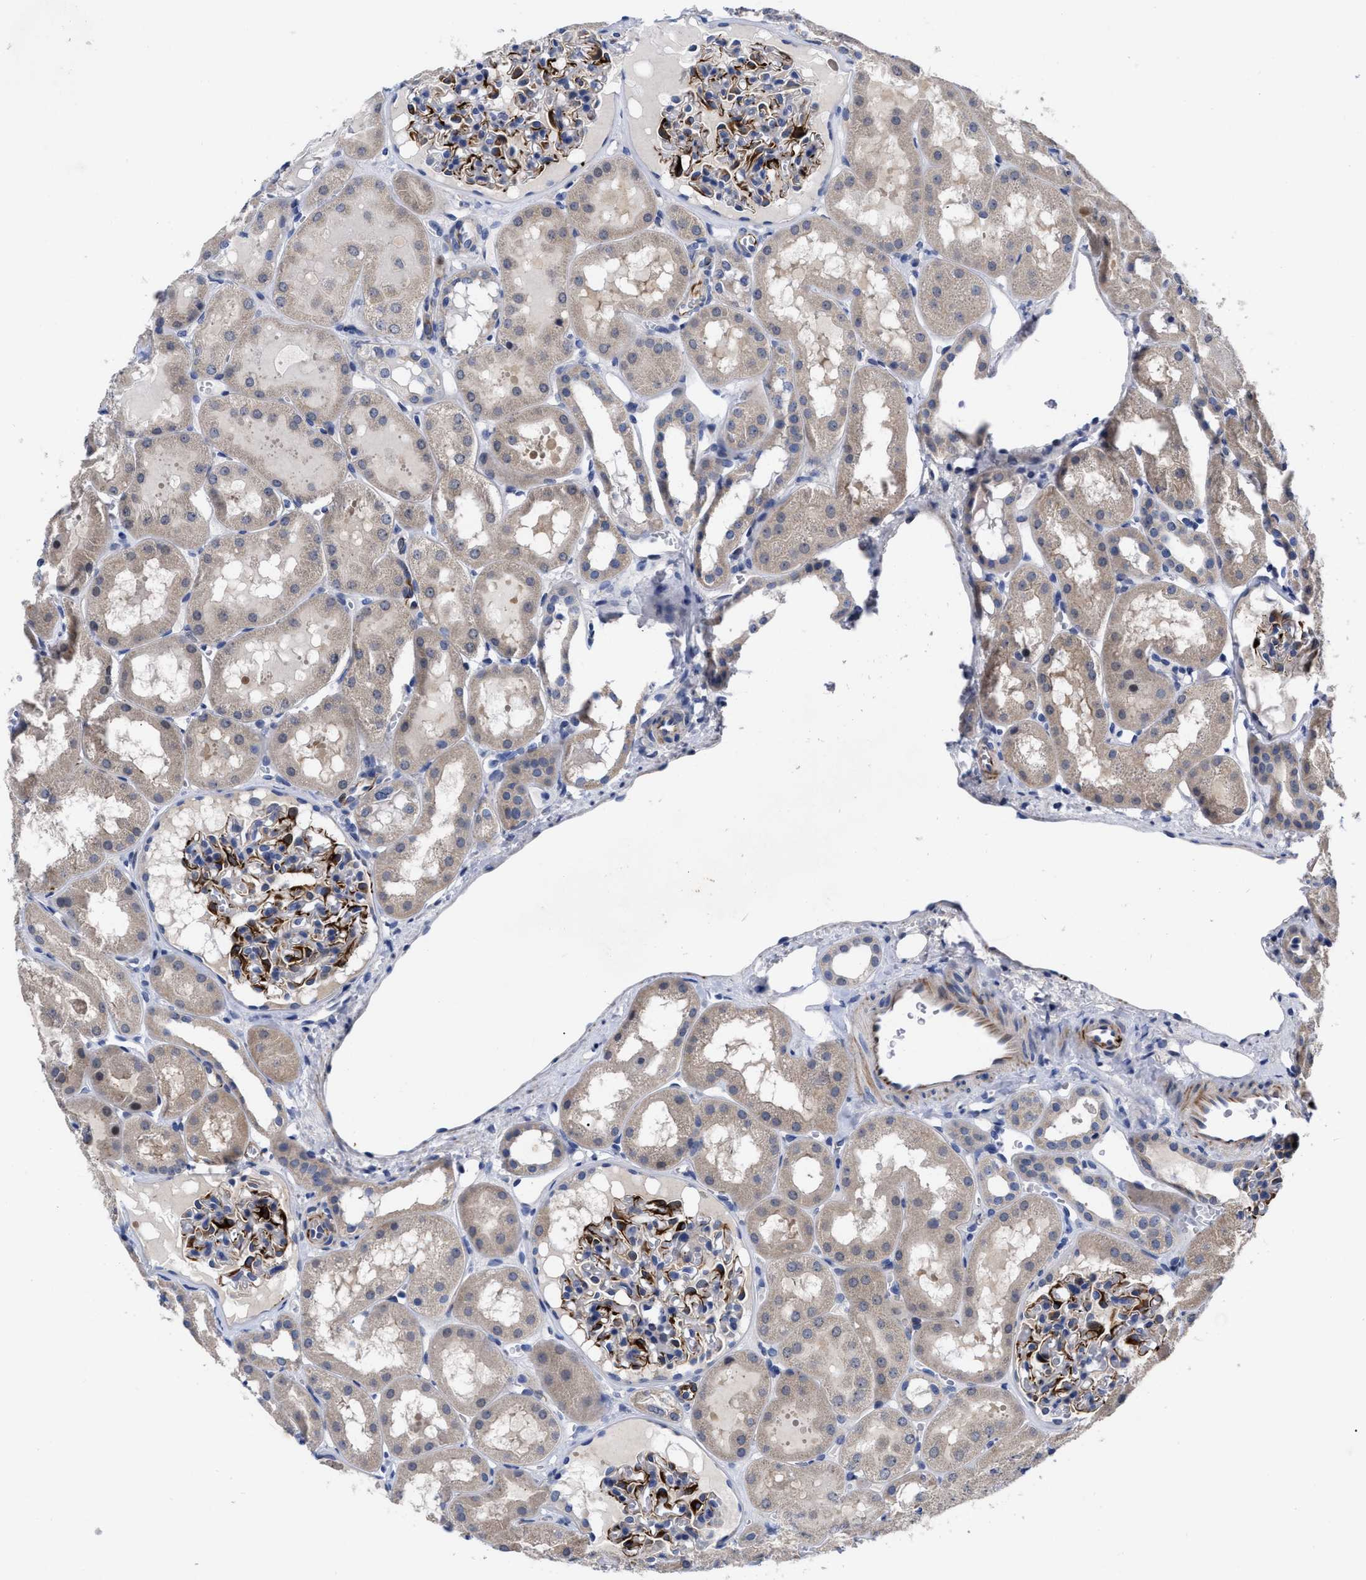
{"staining": {"intensity": "negative", "quantity": "none", "location": "none"}, "tissue": "kidney", "cell_type": "Cells in glomeruli", "image_type": "normal", "snomed": [{"axis": "morphology", "description": "Normal tissue, NOS"}, {"axis": "topography", "description": "Kidney"}, {"axis": "topography", "description": "Urinary bladder"}], "caption": "High magnification brightfield microscopy of normal kidney stained with DAB (3,3'-diaminobenzidine) (brown) and counterstained with hematoxylin (blue): cells in glomeruli show no significant staining.", "gene": "CCN5", "patient": {"sex": "male", "age": 16}}